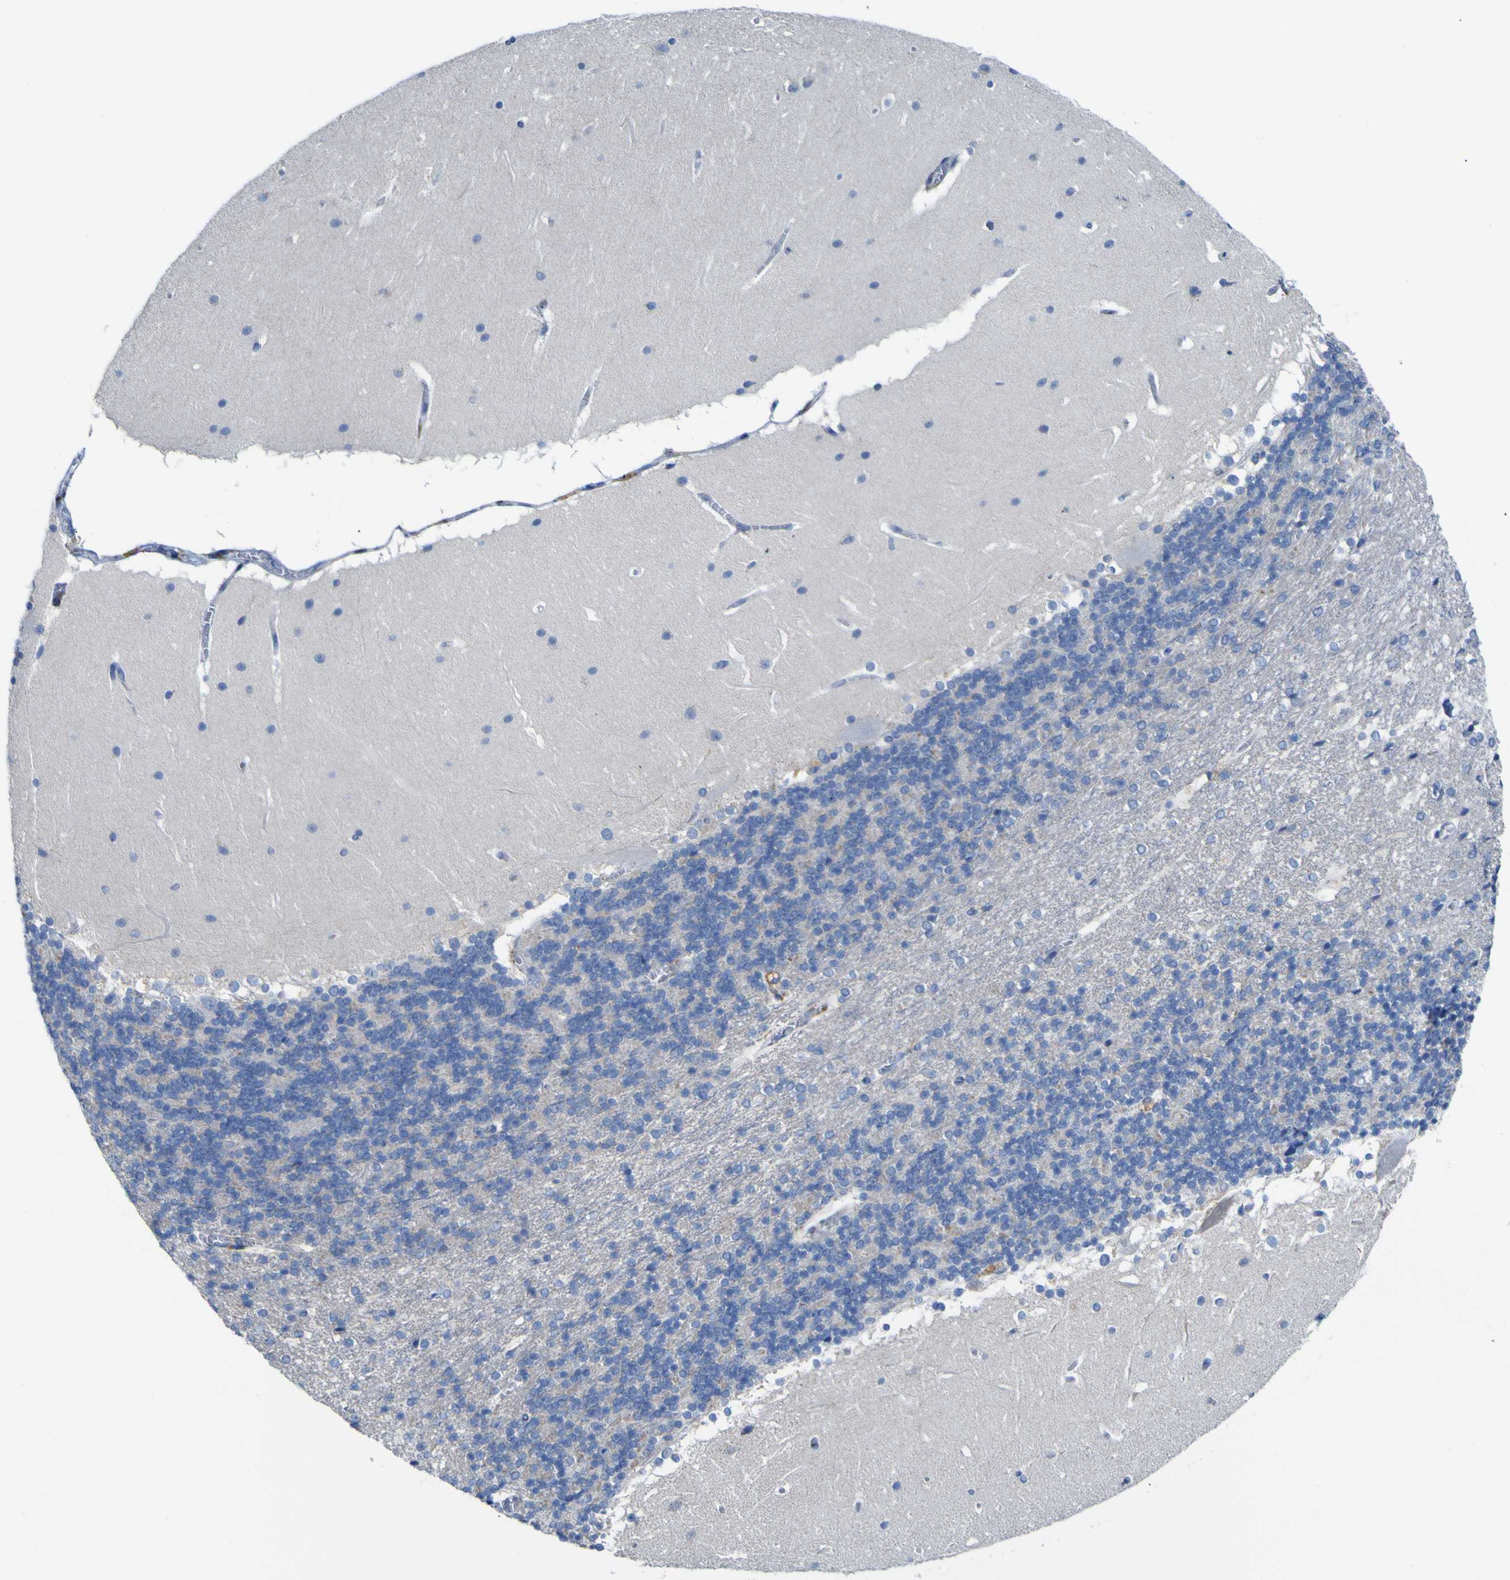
{"staining": {"intensity": "negative", "quantity": "none", "location": "none"}, "tissue": "cerebellum", "cell_type": "Cells in granular layer", "image_type": "normal", "snomed": [{"axis": "morphology", "description": "Normal tissue, NOS"}, {"axis": "topography", "description": "Cerebellum"}], "caption": "Unremarkable cerebellum was stained to show a protein in brown. There is no significant expression in cells in granular layer.", "gene": "PTPRF", "patient": {"sex": "female", "age": 19}}